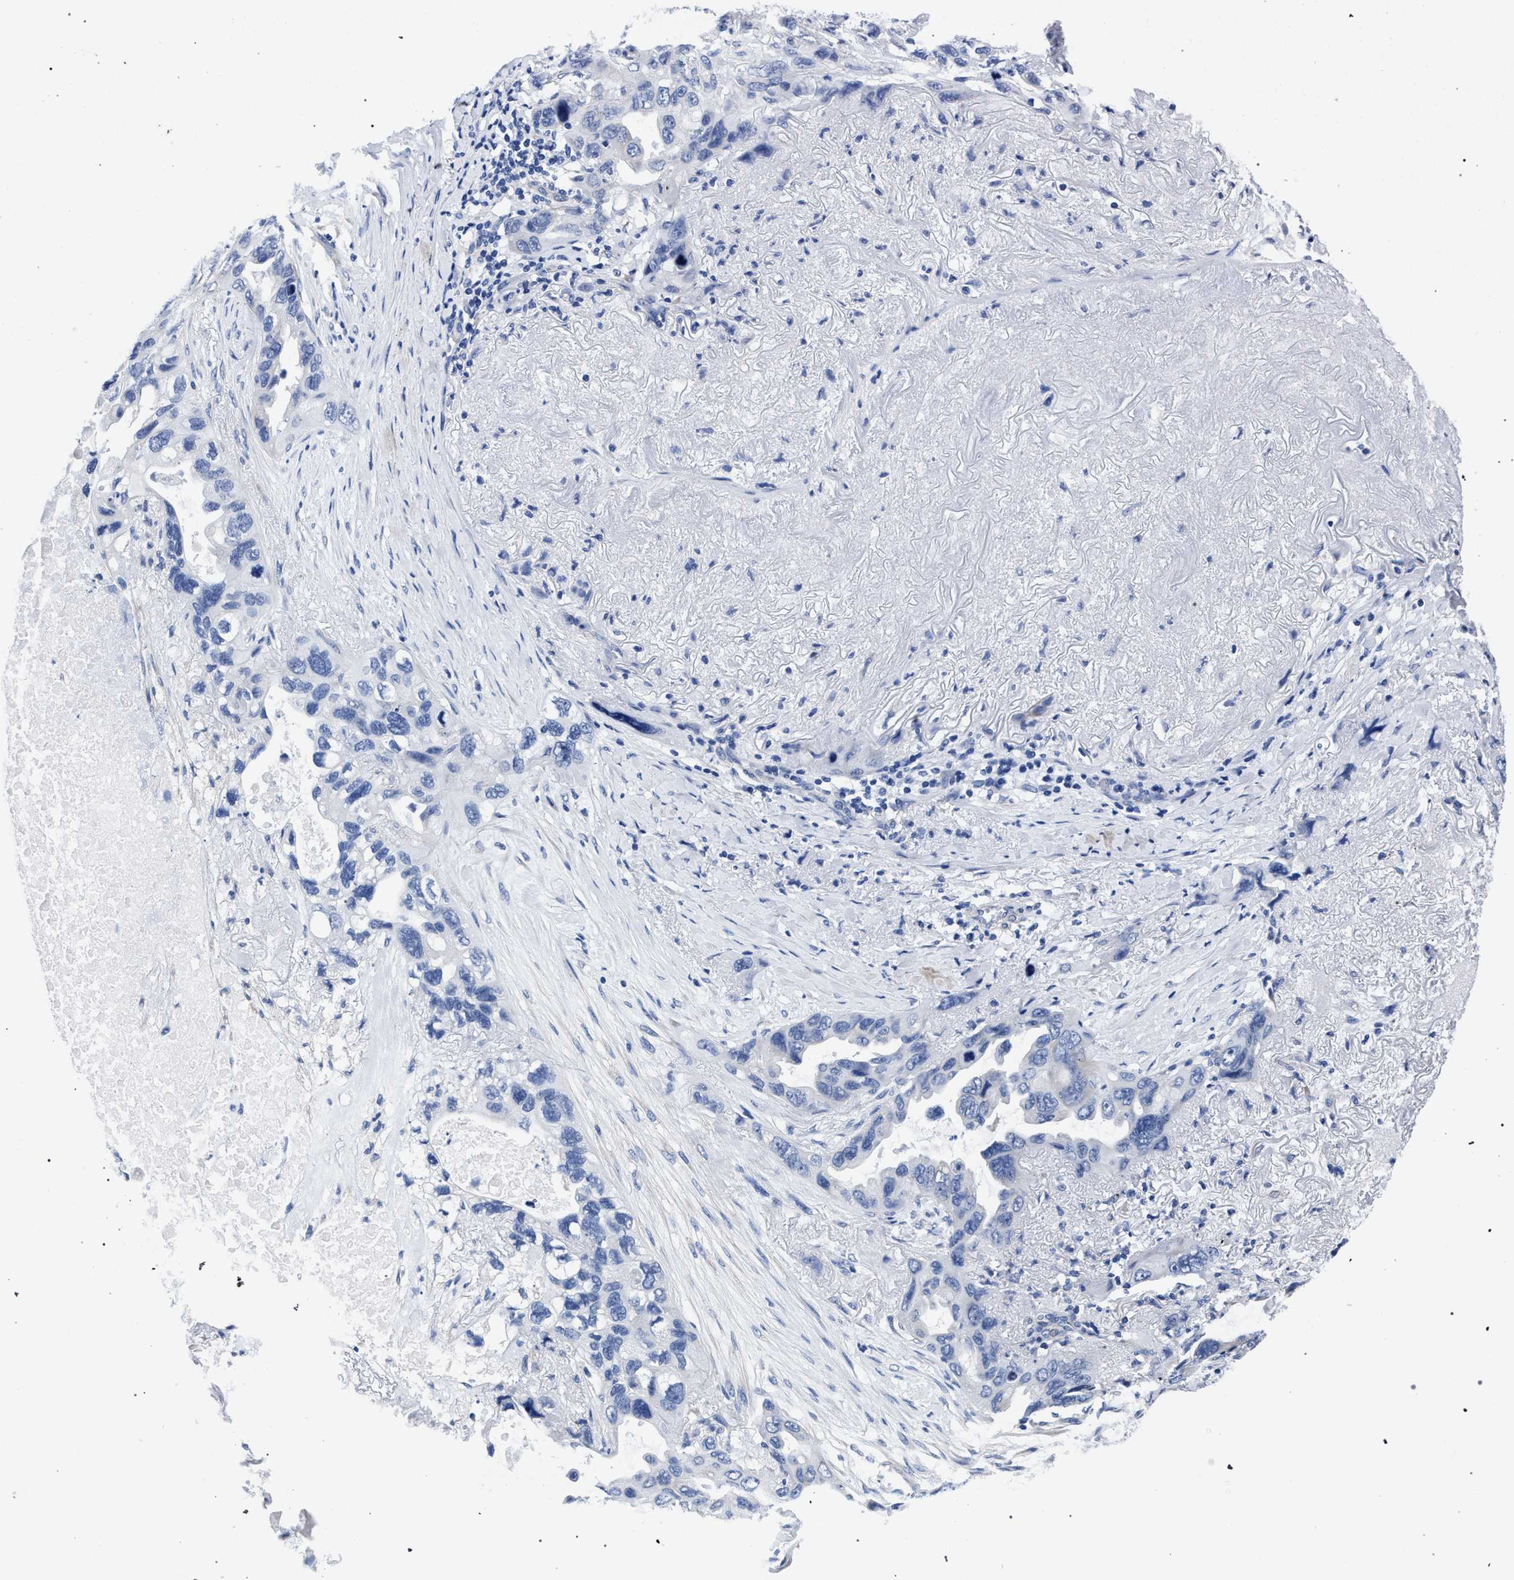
{"staining": {"intensity": "negative", "quantity": "none", "location": "none"}, "tissue": "lung cancer", "cell_type": "Tumor cells", "image_type": "cancer", "snomed": [{"axis": "morphology", "description": "Squamous cell carcinoma, NOS"}, {"axis": "topography", "description": "Lung"}], "caption": "An immunohistochemistry (IHC) photomicrograph of lung squamous cell carcinoma is shown. There is no staining in tumor cells of lung squamous cell carcinoma.", "gene": "AKAP4", "patient": {"sex": "female", "age": 73}}